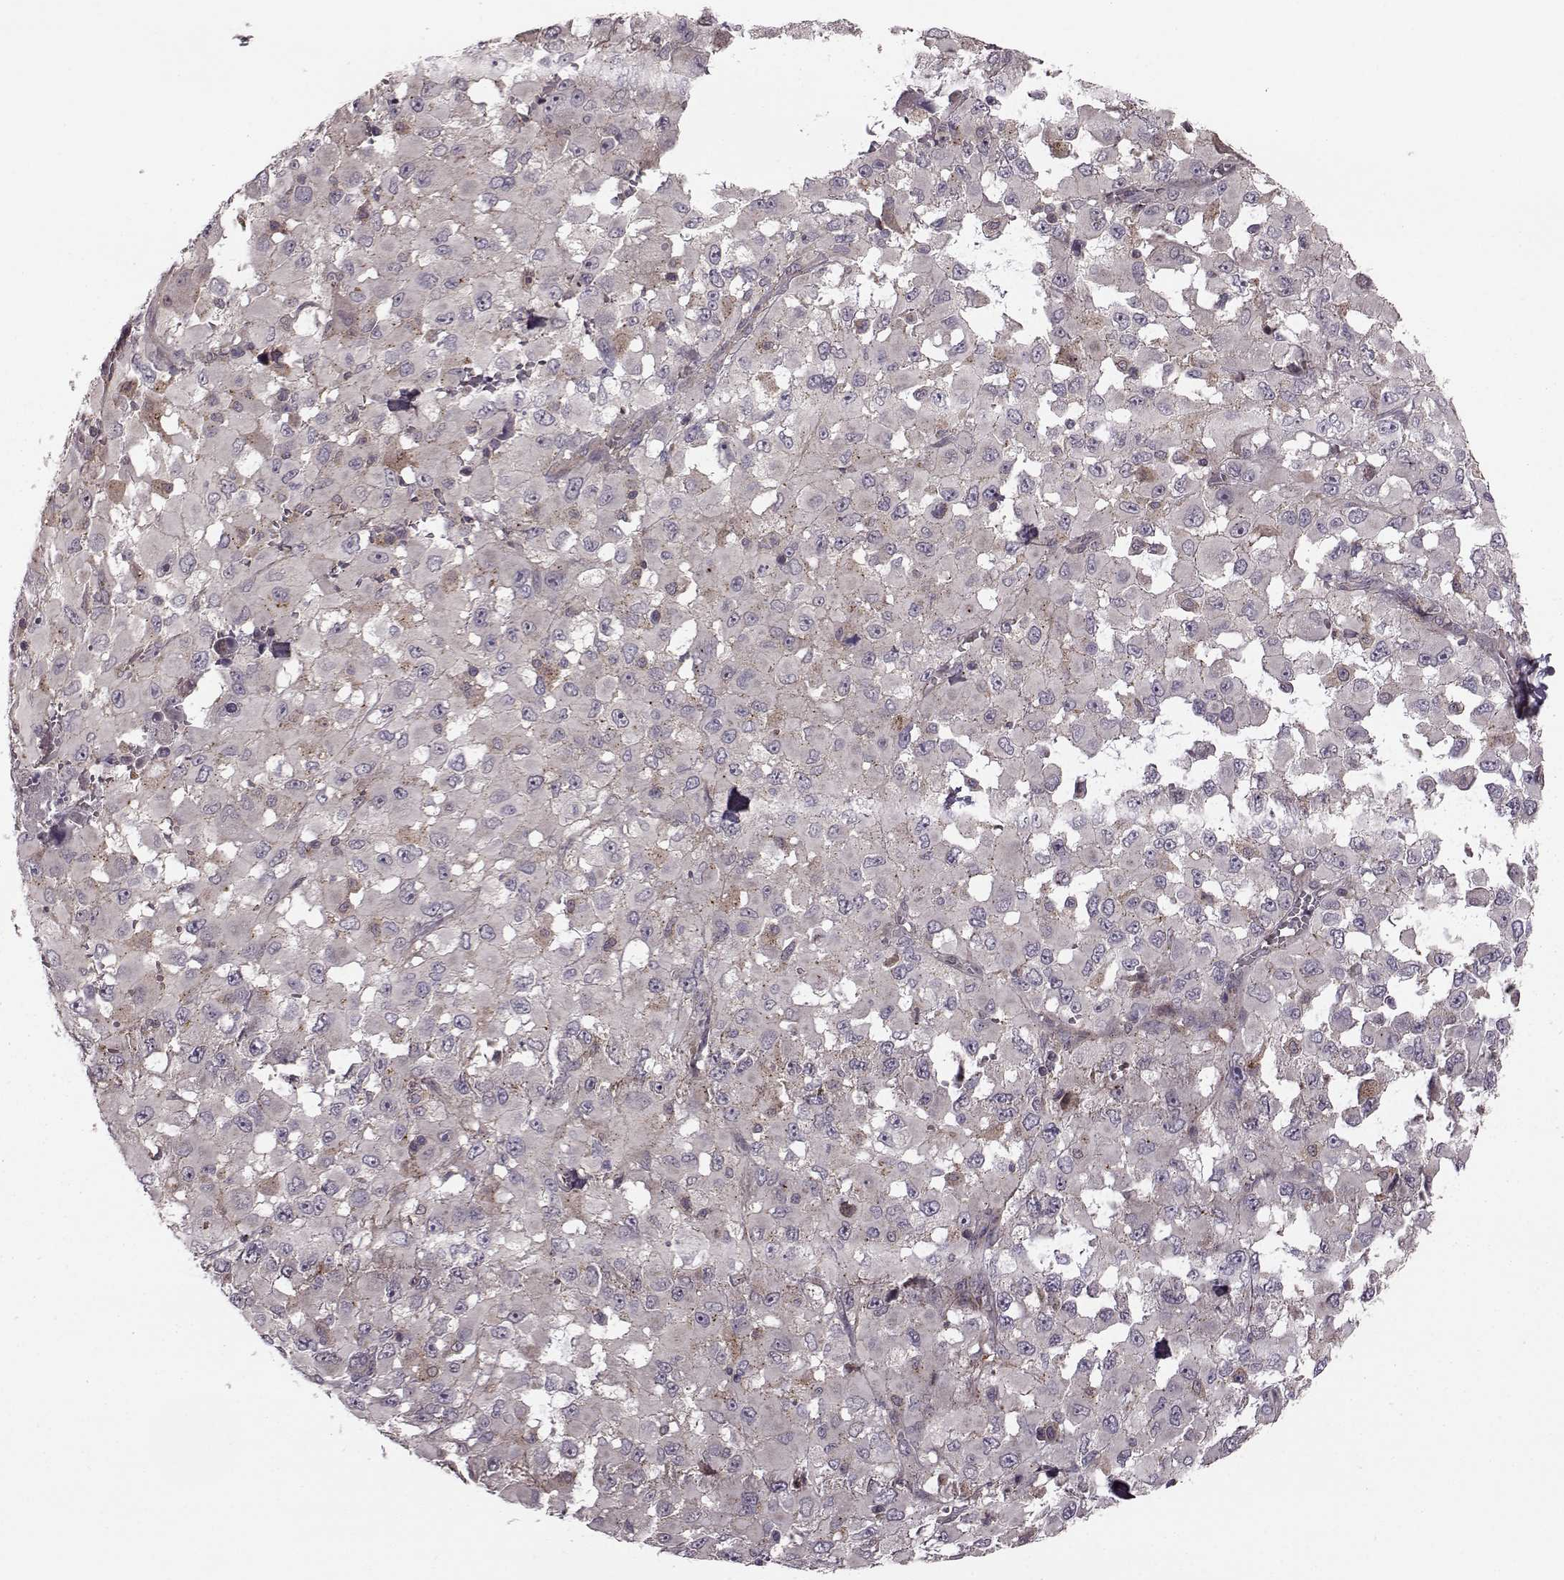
{"staining": {"intensity": "weak", "quantity": "<25%", "location": "cytoplasmic/membranous"}, "tissue": "melanoma", "cell_type": "Tumor cells", "image_type": "cancer", "snomed": [{"axis": "morphology", "description": "Malignant melanoma, Metastatic site"}, {"axis": "topography", "description": "Lymph node"}], "caption": "An immunohistochemistry (IHC) photomicrograph of melanoma is shown. There is no staining in tumor cells of melanoma. (DAB IHC, high magnification).", "gene": "FNIP2", "patient": {"sex": "male", "age": 50}}